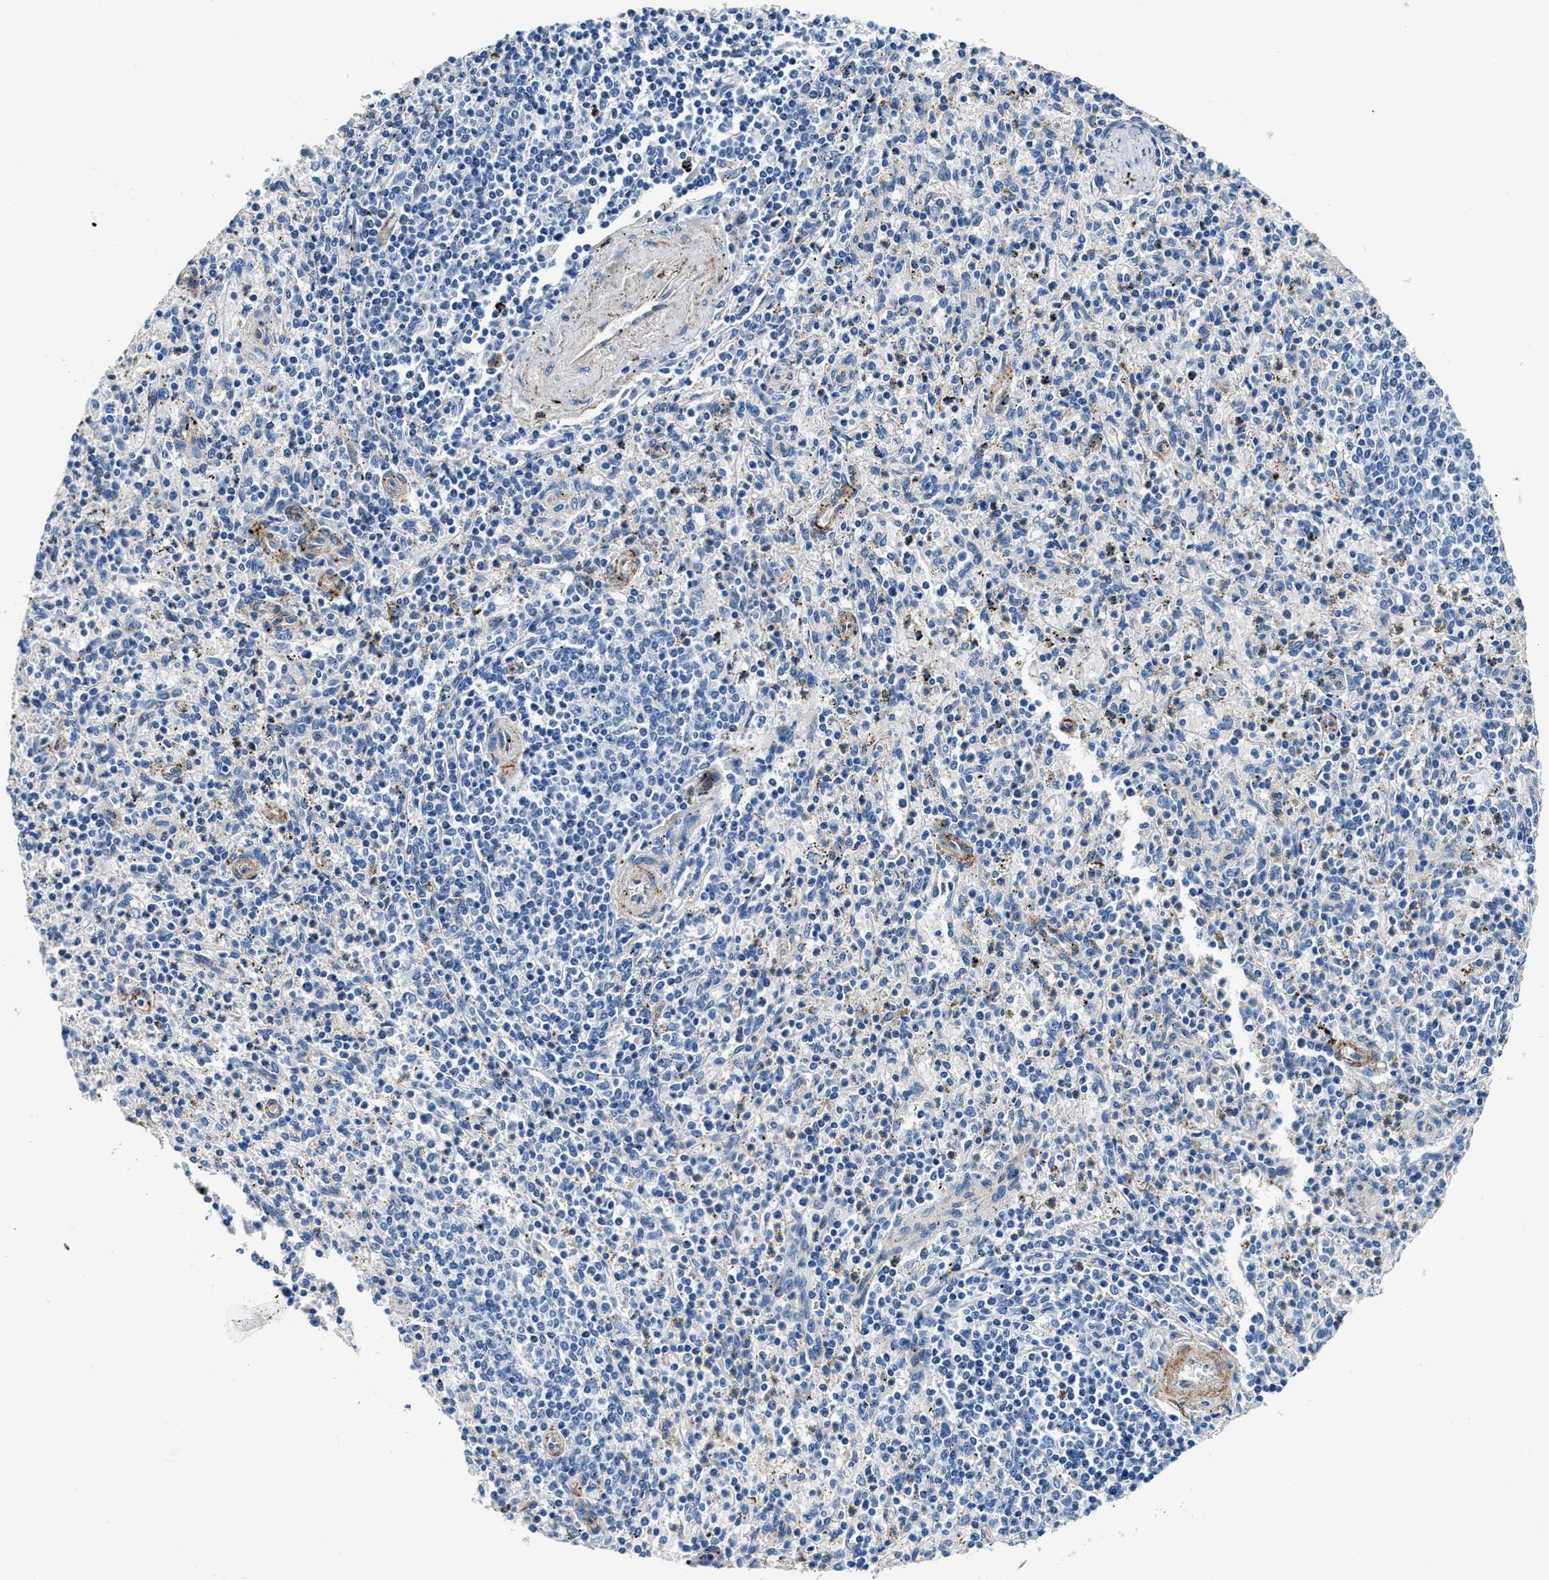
{"staining": {"intensity": "negative", "quantity": "none", "location": "none"}, "tissue": "spleen", "cell_type": "Cells in red pulp", "image_type": "normal", "snomed": [{"axis": "morphology", "description": "Normal tissue, NOS"}, {"axis": "topography", "description": "Spleen"}], "caption": "Immunohistochemistry (IHC) of benign human spleen shows no positivity in cells in red pulp. Nuclei are stained in blue.", "gene": "DAG1", "patient": {"sex": "male", "age": 72}}